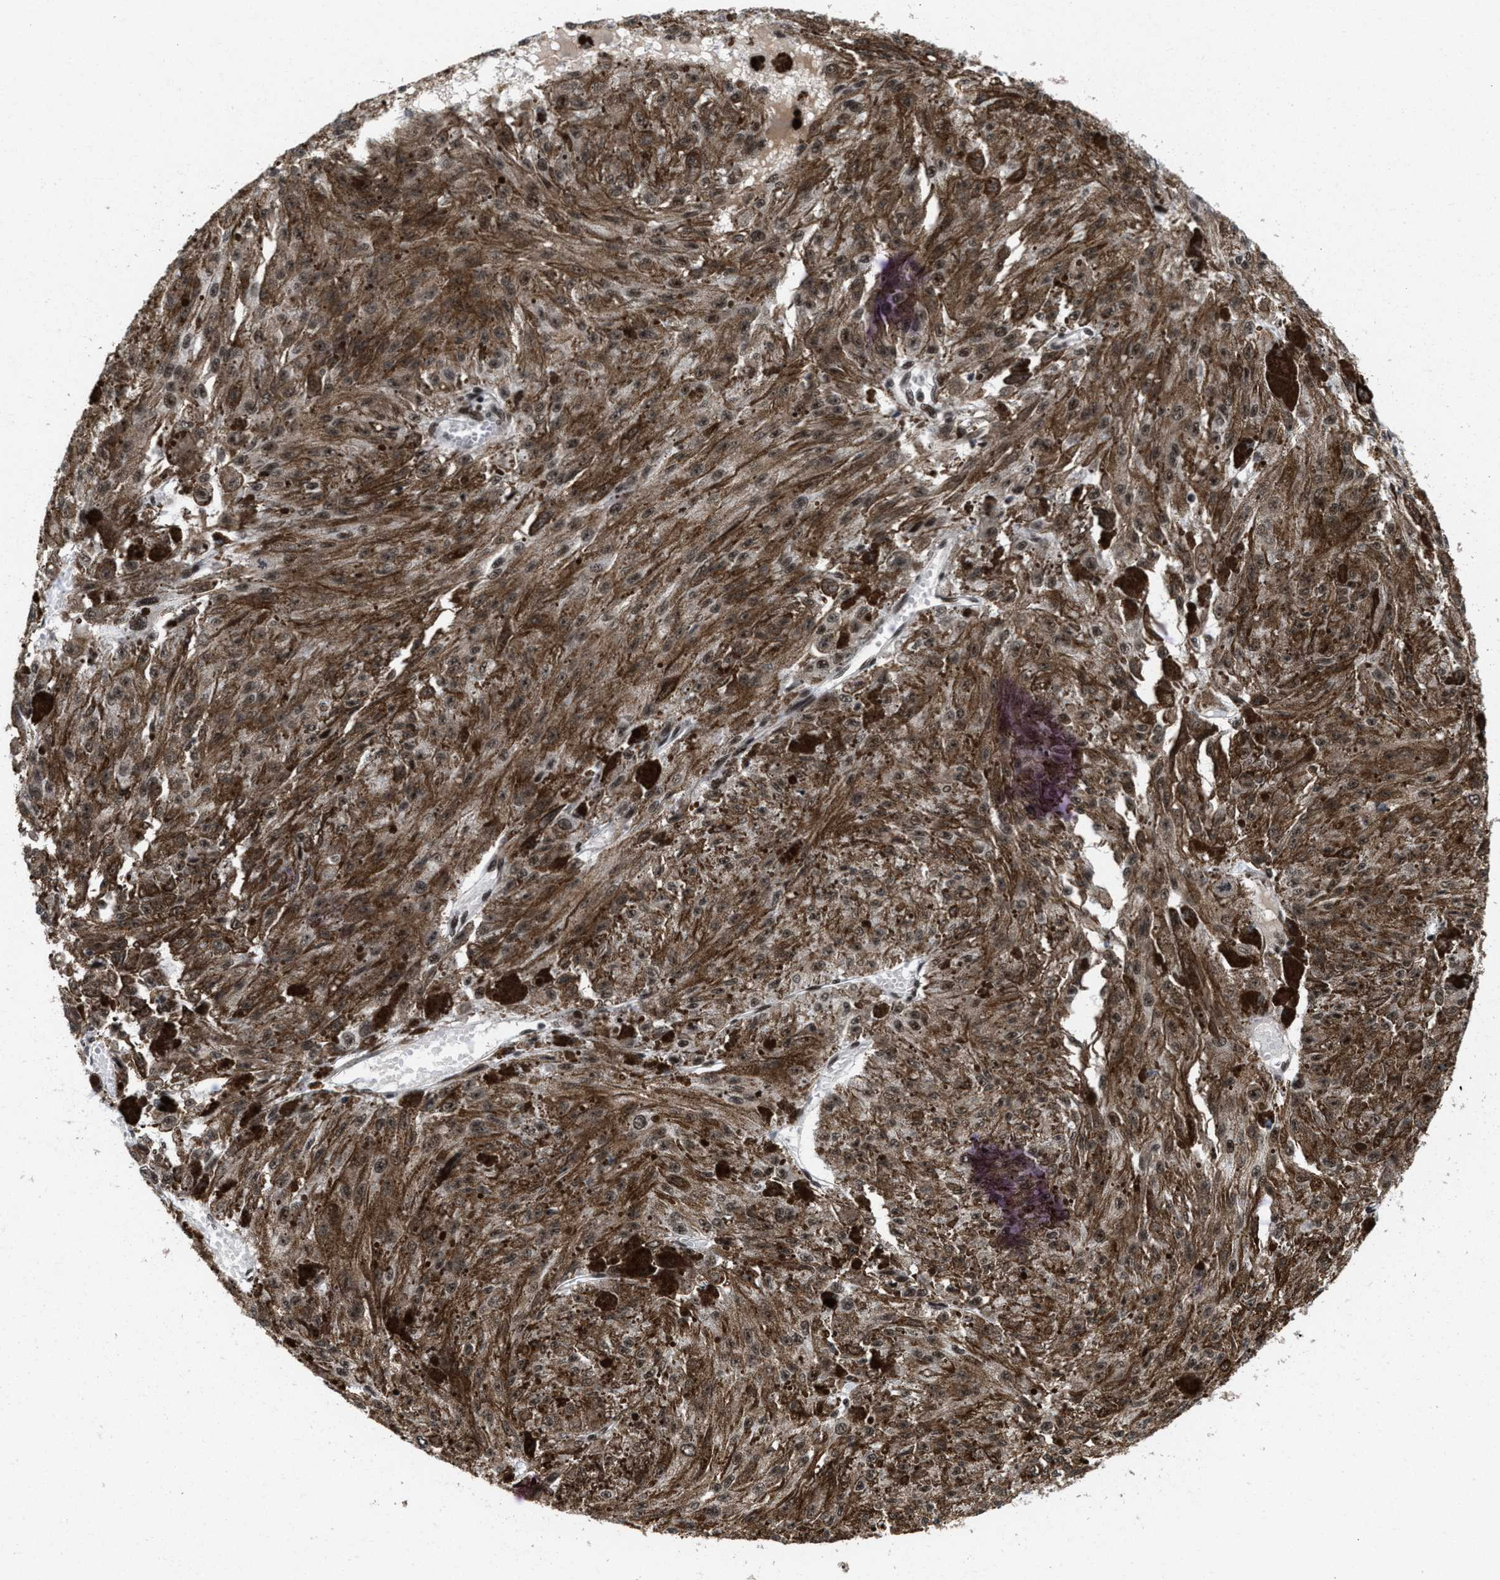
{"staining": {"intensity": "moderate", "quantity": ">75%", "location": "cytoplasmic/membranous,nuclear"}, "tissue": "melanoma", "cell_type": "Tumor cells", "image_type": "cancer", "snomed": [{"axis": "morphology", "description": "Malignant melanoma, NOS"}, {"axis": "topography", "description": "Other"}], "caption": "Immunohistochemistry (IHC) of malignant melanoma shows medium levels of moderate cytoplasmic/membranous and nuclear positivity in about >75% of tumor cells.", "gene": "WIZ", "patient": {"sex": "male", "age": 79}}